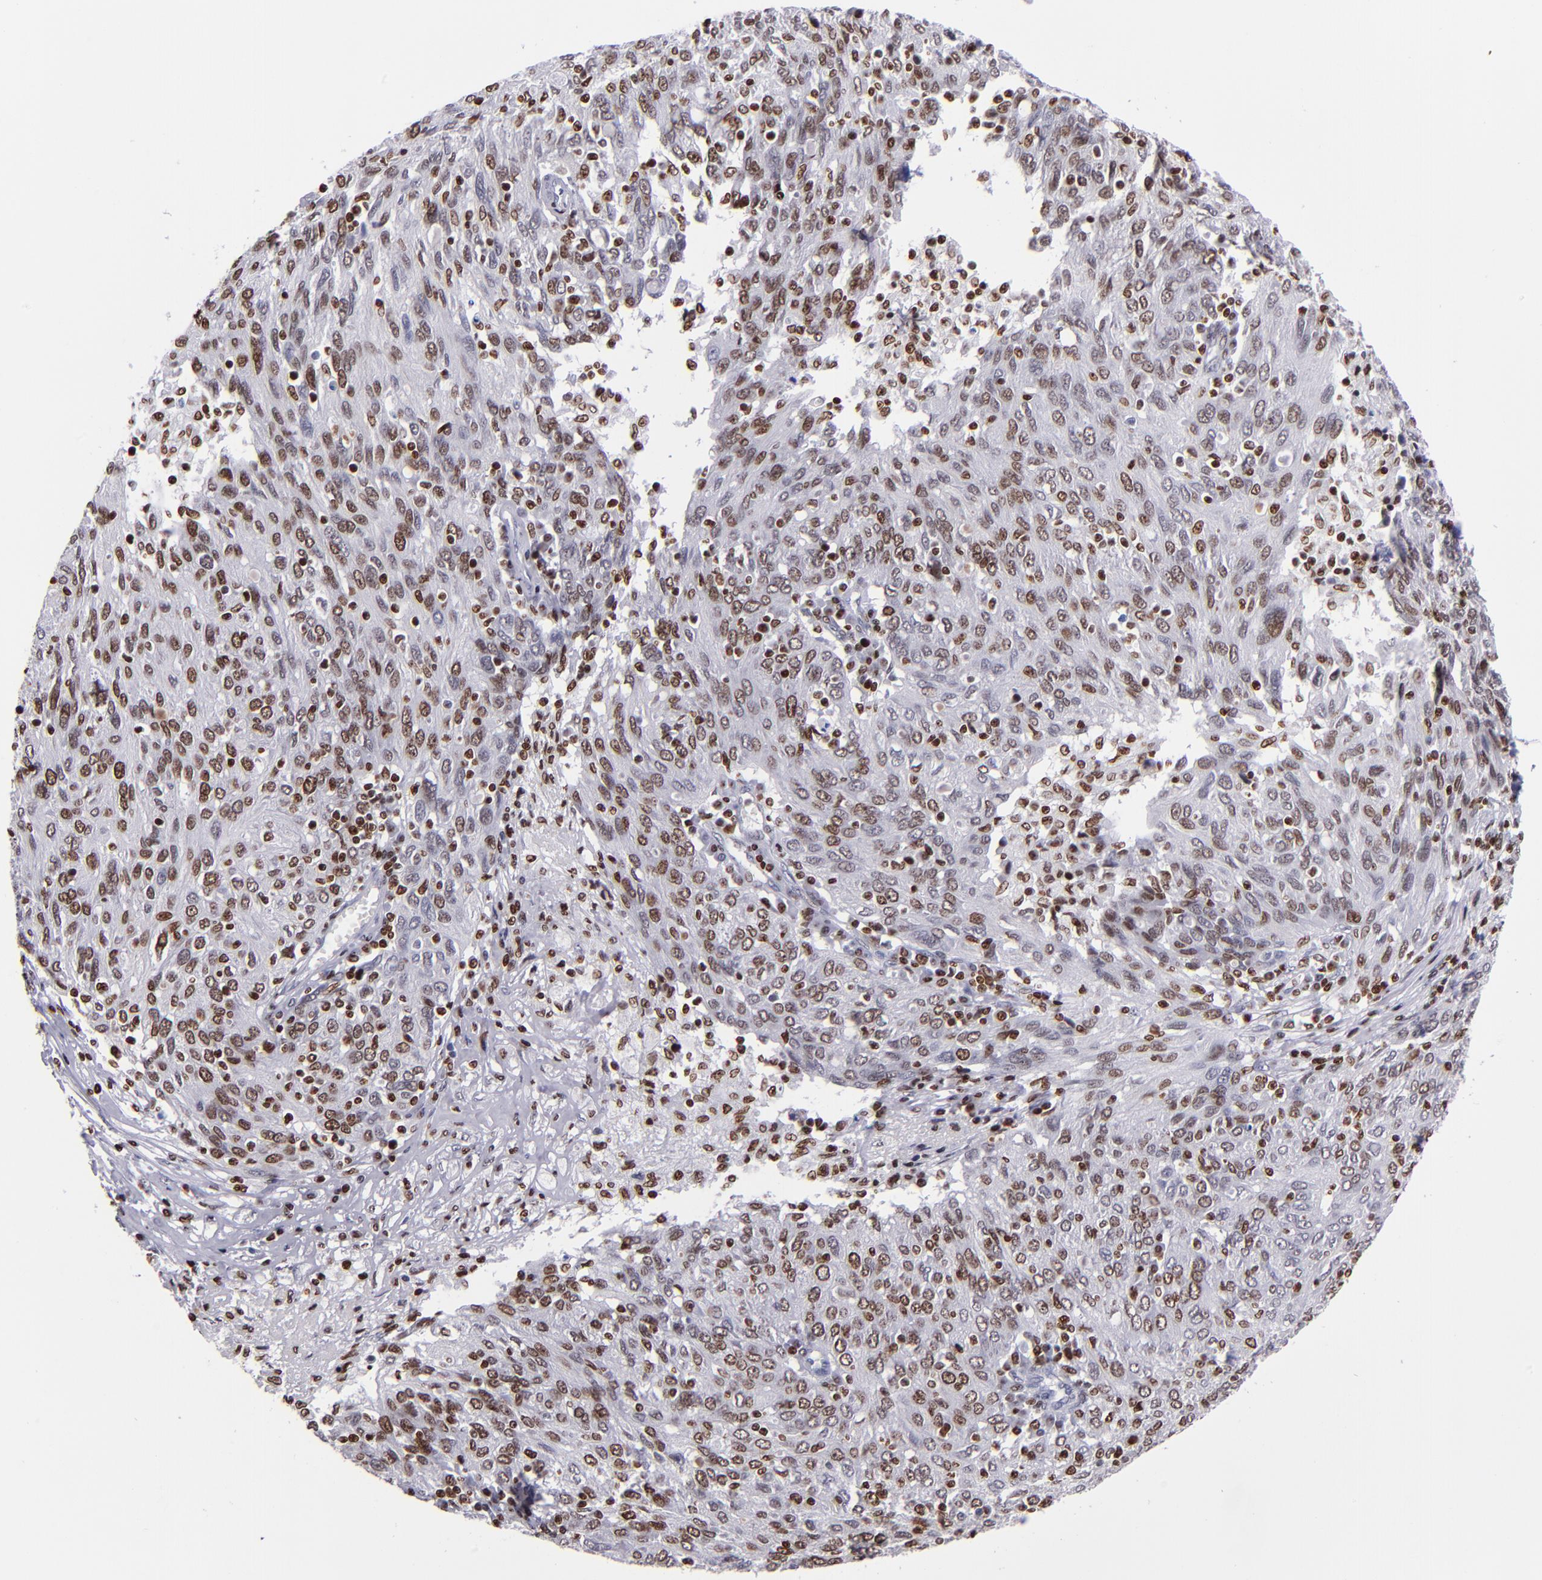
{"staining": {"intensity": "moderate", "quantity": ">75%", "location": "nuclear"}, "tissue": "ovarian cancer", "cell_type": "Tumor cells", "image_type": "cancer", "snomed": [{"axis": "morphology", "description": "Carcinoma, endometroid"}, {"axis": "topography", "description": "Ovary"}], "caption": "IHC histopathology image of neoplastic tissue: human ovarian endometroid carcinoma stained using immunohistochemistry shows medium levels of moderate protein expression localized specifically in the nuclear of tumor cells, appearing as a nuclear brown color.", "gene": "CDKL5", "patient": {"sex": "female", "age": 50}}